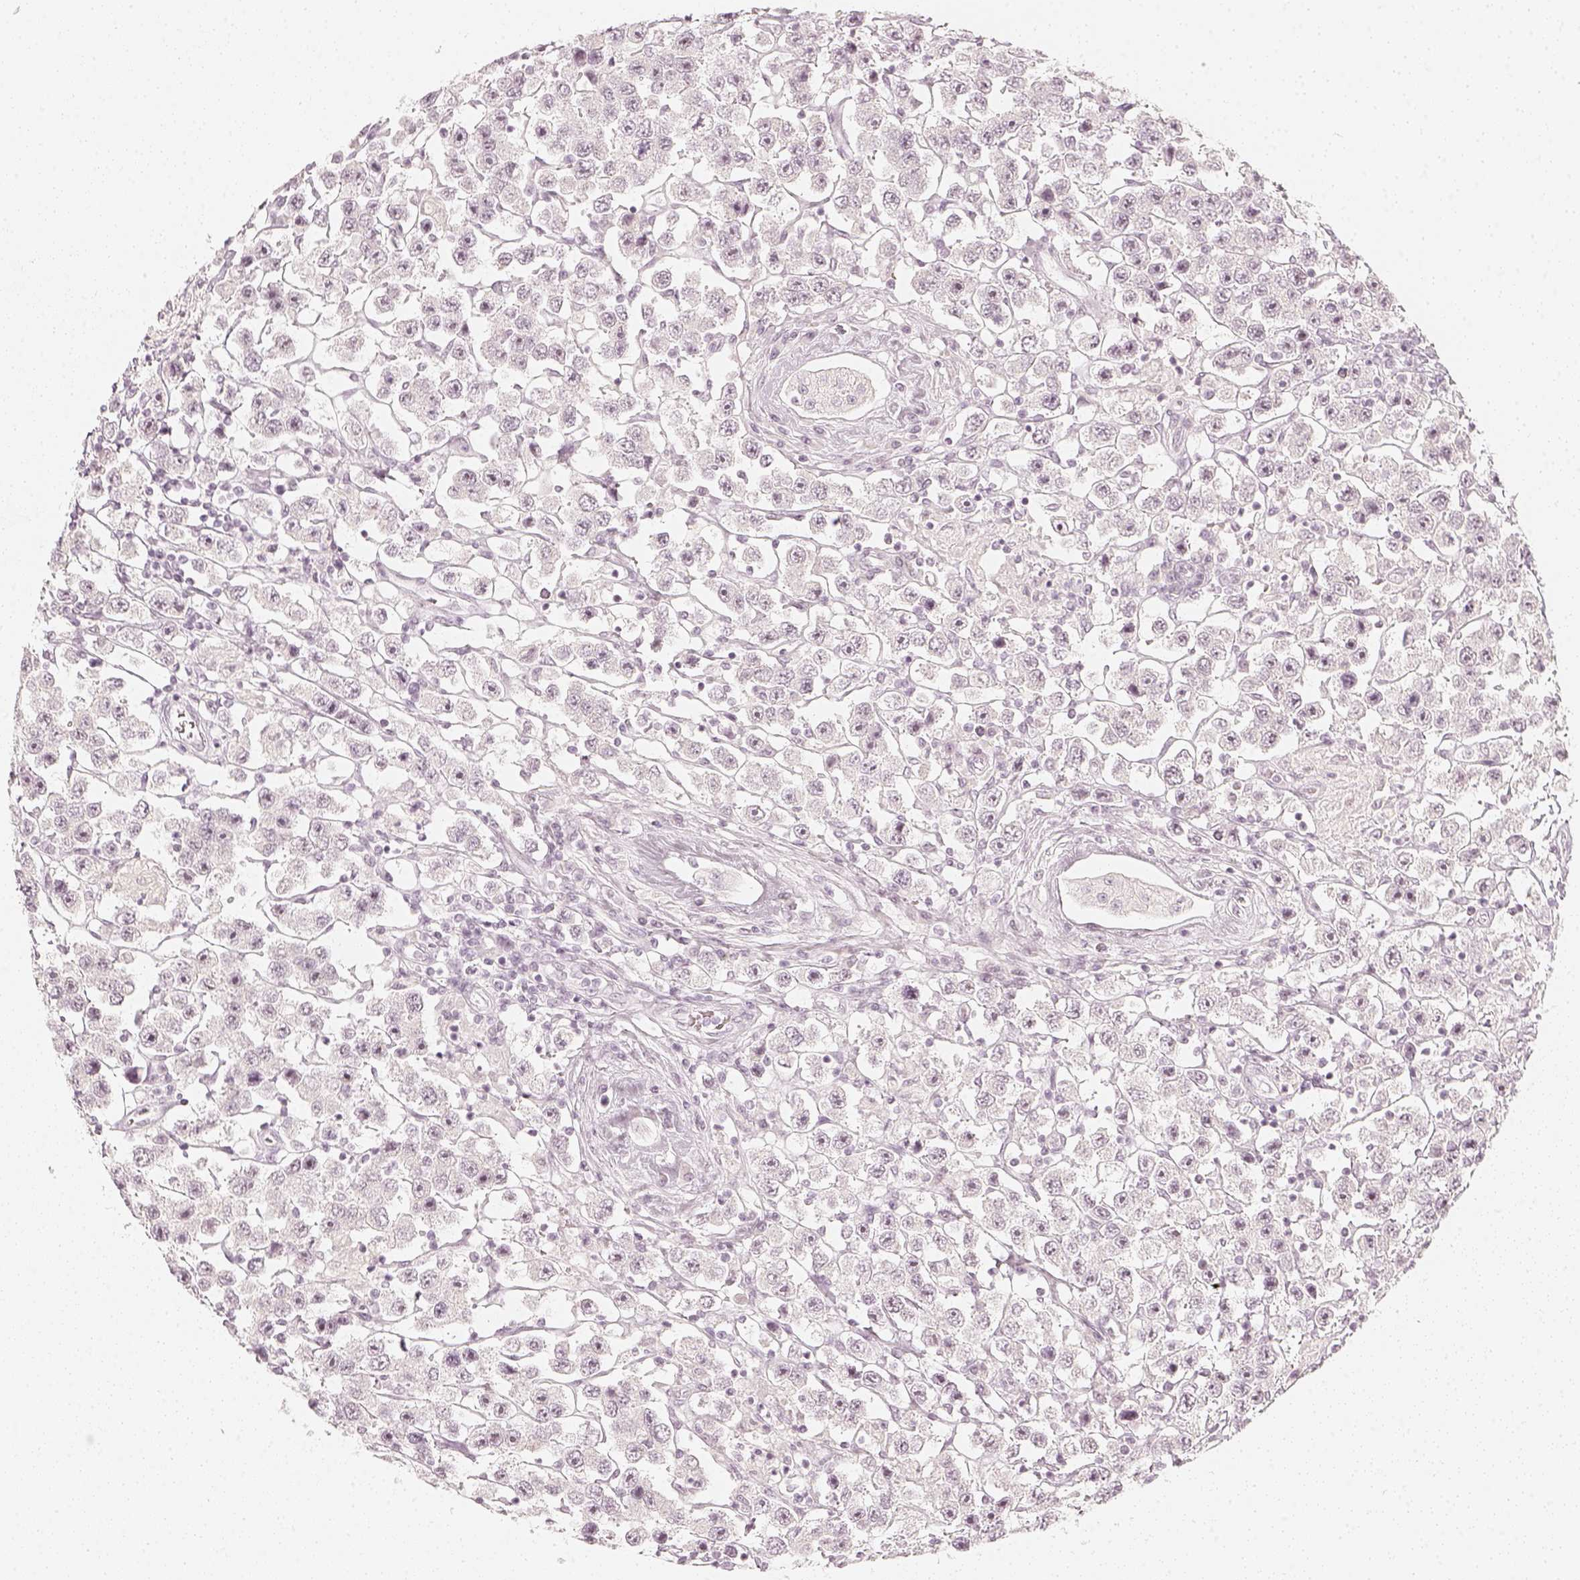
{"staining": {"intensity": "negative", "quantity": "none", "location": "none"}, "tissue": "testis cancer", "cell_type": "Tumor cells", "image_type": "cancer", "snomed": [{"axis": "morphology", "description": "Seminoma, NOS"}, {"axis": "topography", "description": "Testis"}], "caption": "Immunohistochemistry micrograph of neoplastic tissue: testis seminoma stained with DAB (3,3'-diaminobenzidine) displays no significant protein staining in tumor cells.", "gene": "KRTAP2-1", "patient": {"sex": "male", "age": 45}}